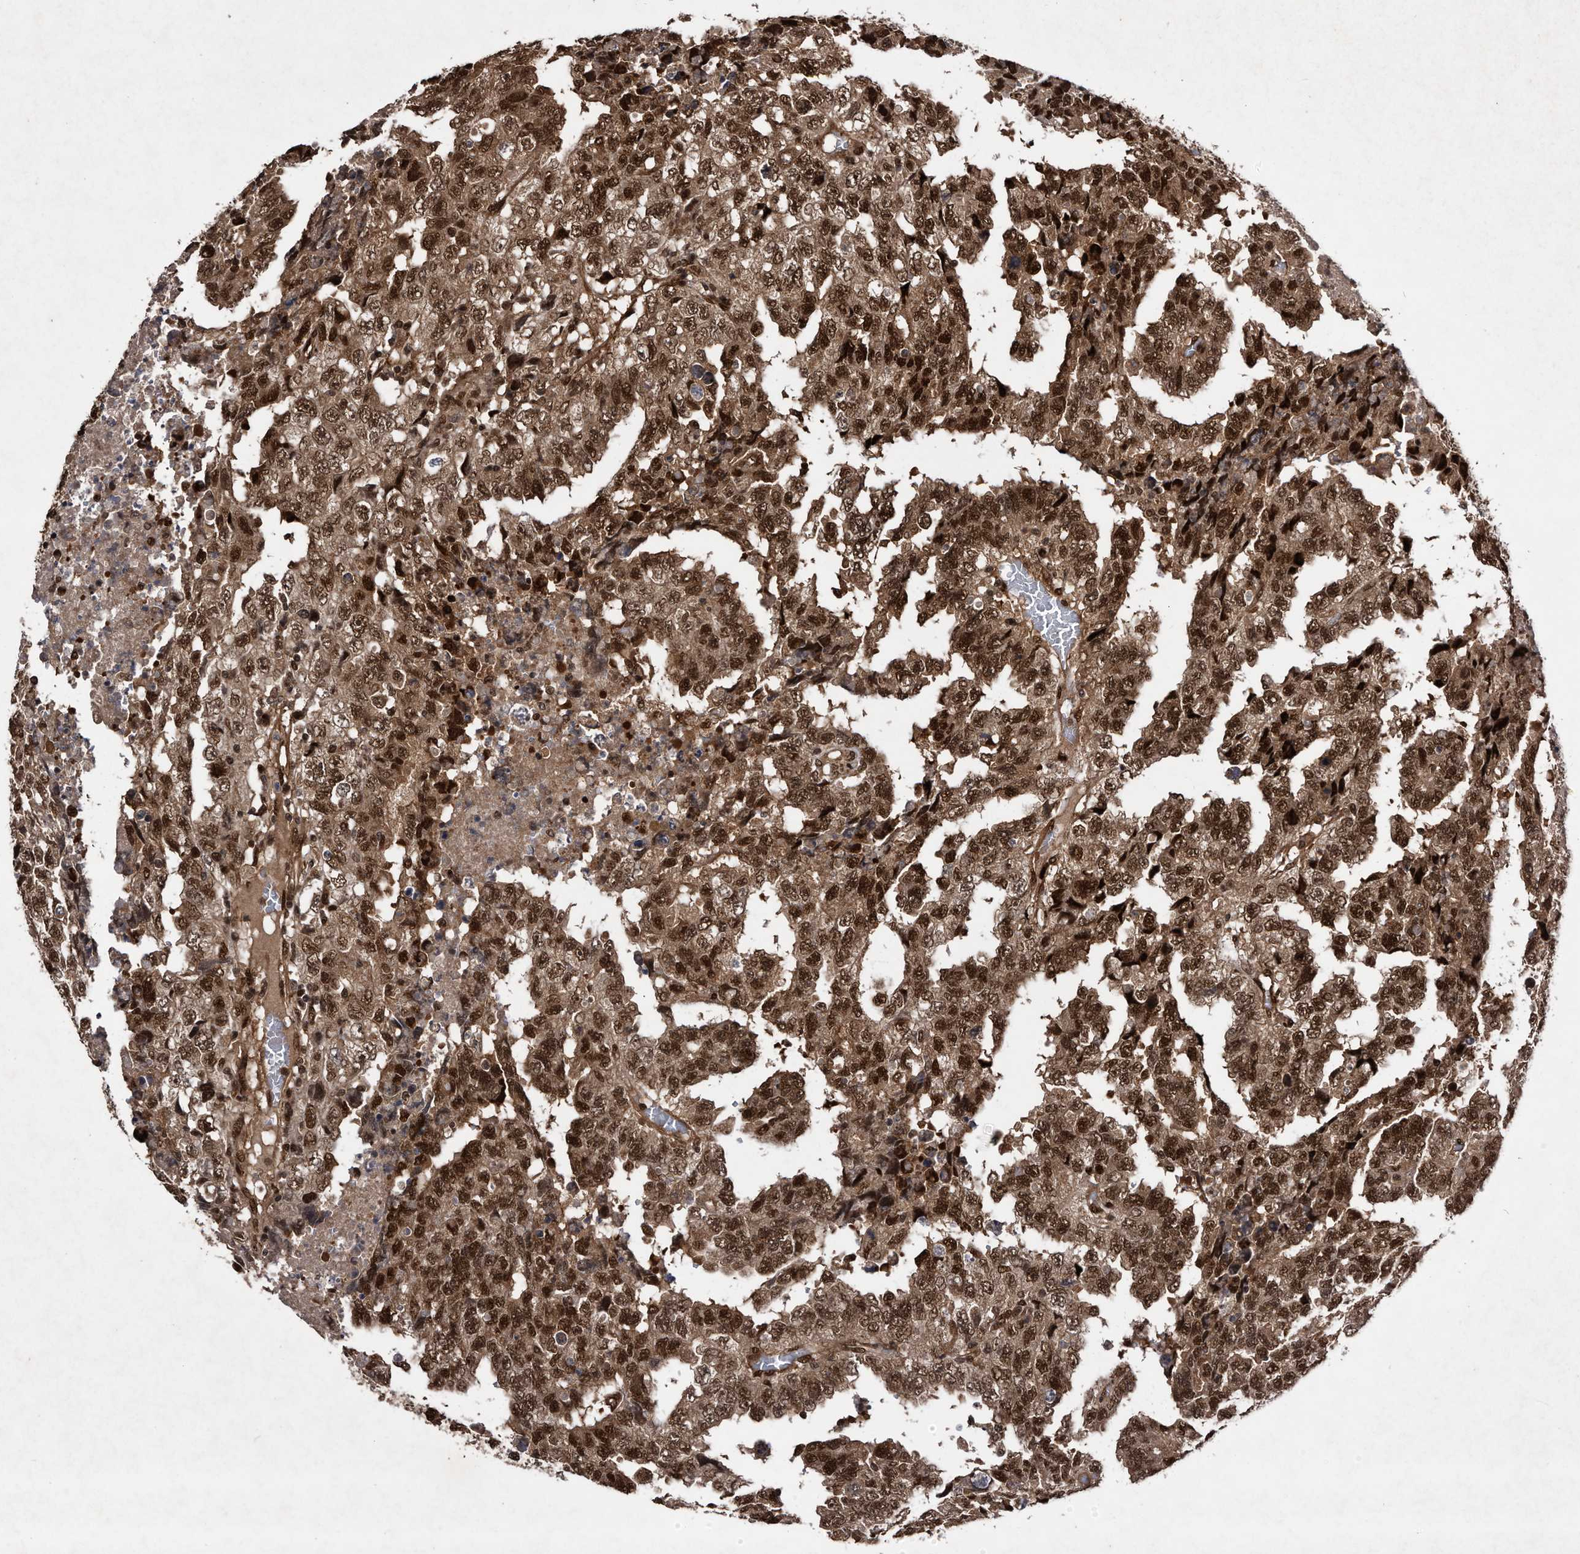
{"staining": {"intensity": "moderate", "quantity": ">75%", "location": "cytoplasmic/membranous,nuclear"}, "tissue": "testis cancer", "cell_type": "Tumor cells", "image_type": "cancer", "snomed": [{"axis": "morphology", "description": "Necrosis, NOS"}, {"axis": "morphology", "description": "Carcinoma, Embryonal, NOS"}, {"axis": "topography", "description": "Testis"}], "caption": "A histopathology image of testis cancer stained for a protein demonstrates moderate cytoplasmic/membranous and nuclear brown staining in tumor cells. The staining is performed using DAB brown chromogen to label protein expression. The nuclei are counter-stained blue using hematoxylin.", "gene": "RAD23B", "patient": {"sex": "male", "age": 19}}